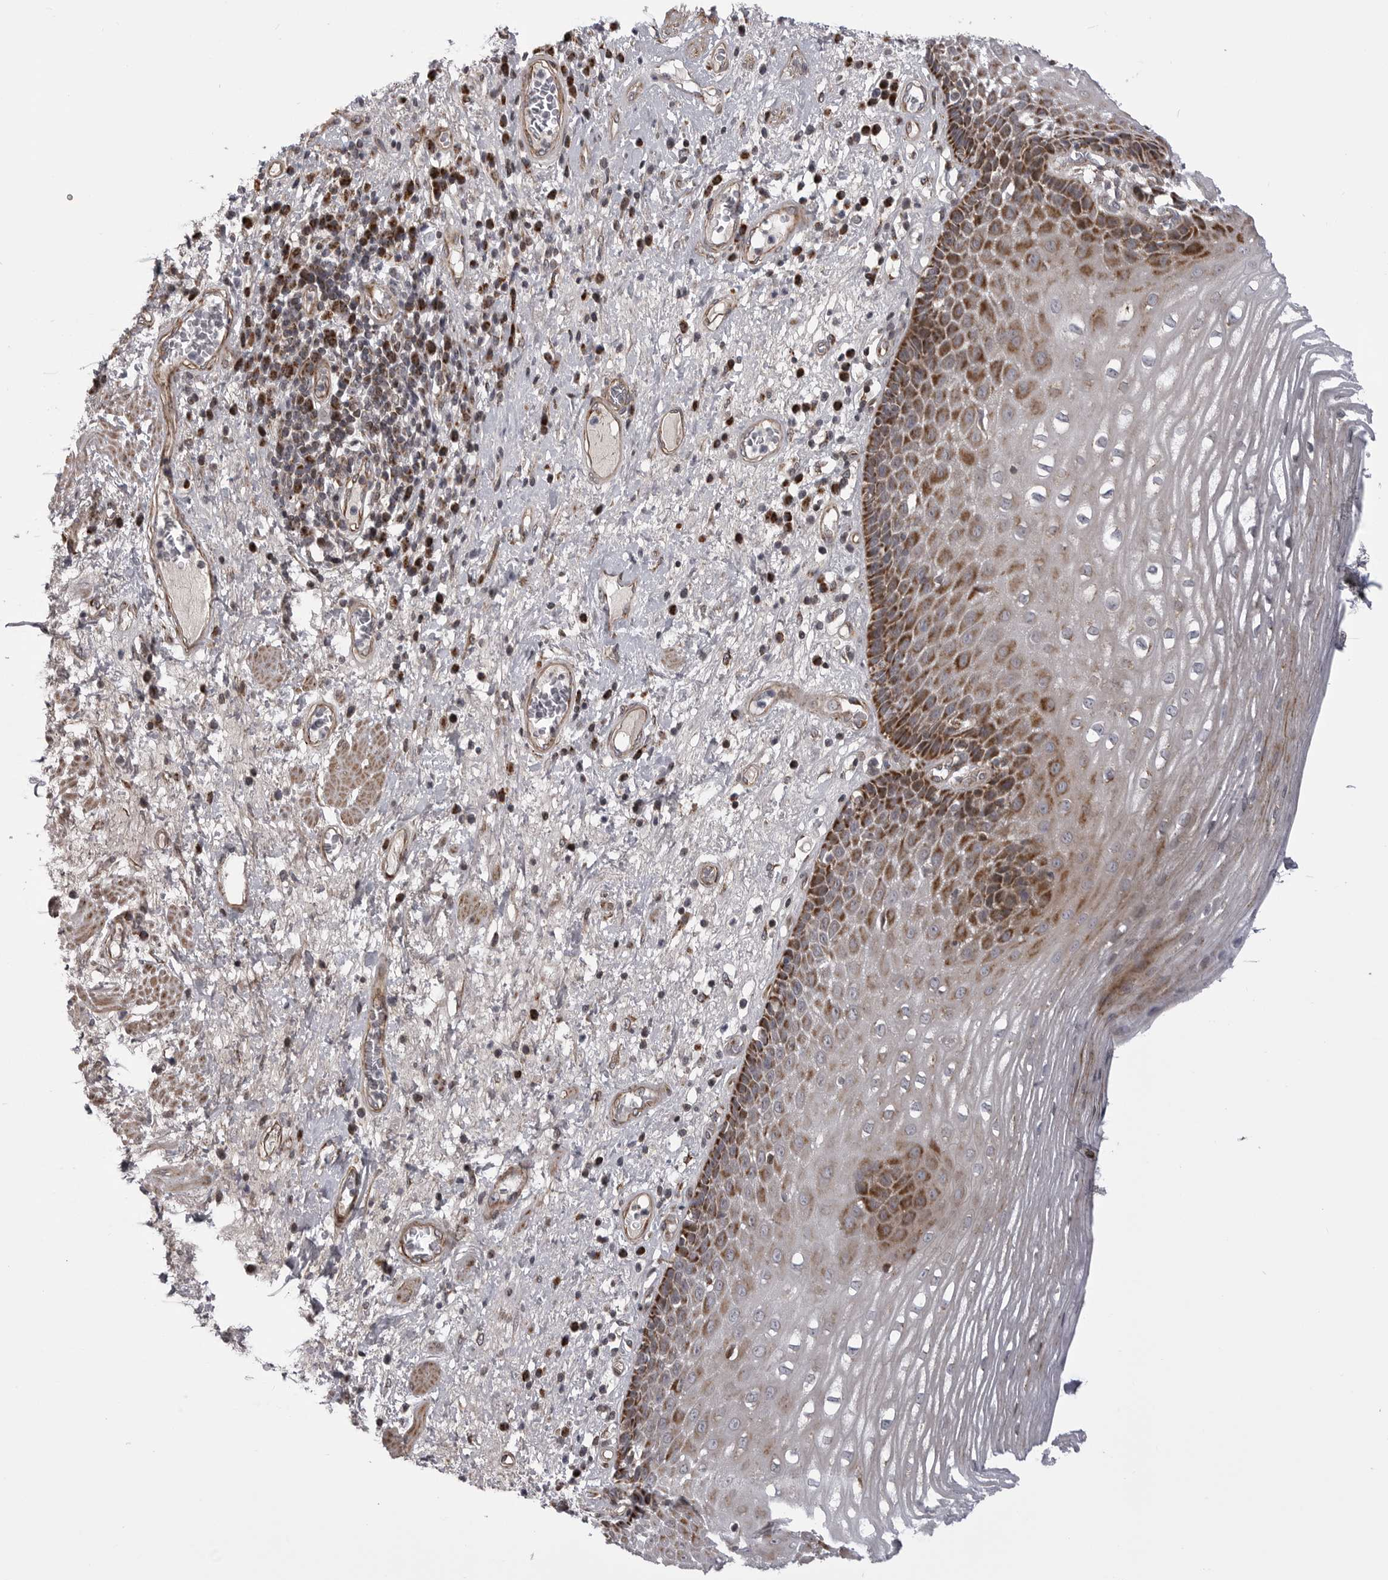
{"staining": {"intensity": "moderate", "quantity": "25%-75%", "location": "cytoplasmic/membranous"}, "tissue": "esophagus", "cell_type": "Squamous epithelial cells", "image_type": "normal", "snomed": [{"axis": "morphology", "description": "Normal tissue, NOS"}, {"axis": "morphology", "description": "Adenocarcinoma, NOS"}, {"axis": "topography", "description": "Esophagus"}], "caption": "Squamous epithelial cells show moderate cytoplasmic/membranous positivity in about 25%-75% of cells in unremarkable esophagus.", "gene": "TMPRSS11F", "patient": {"sex": "male", "age": 62}}